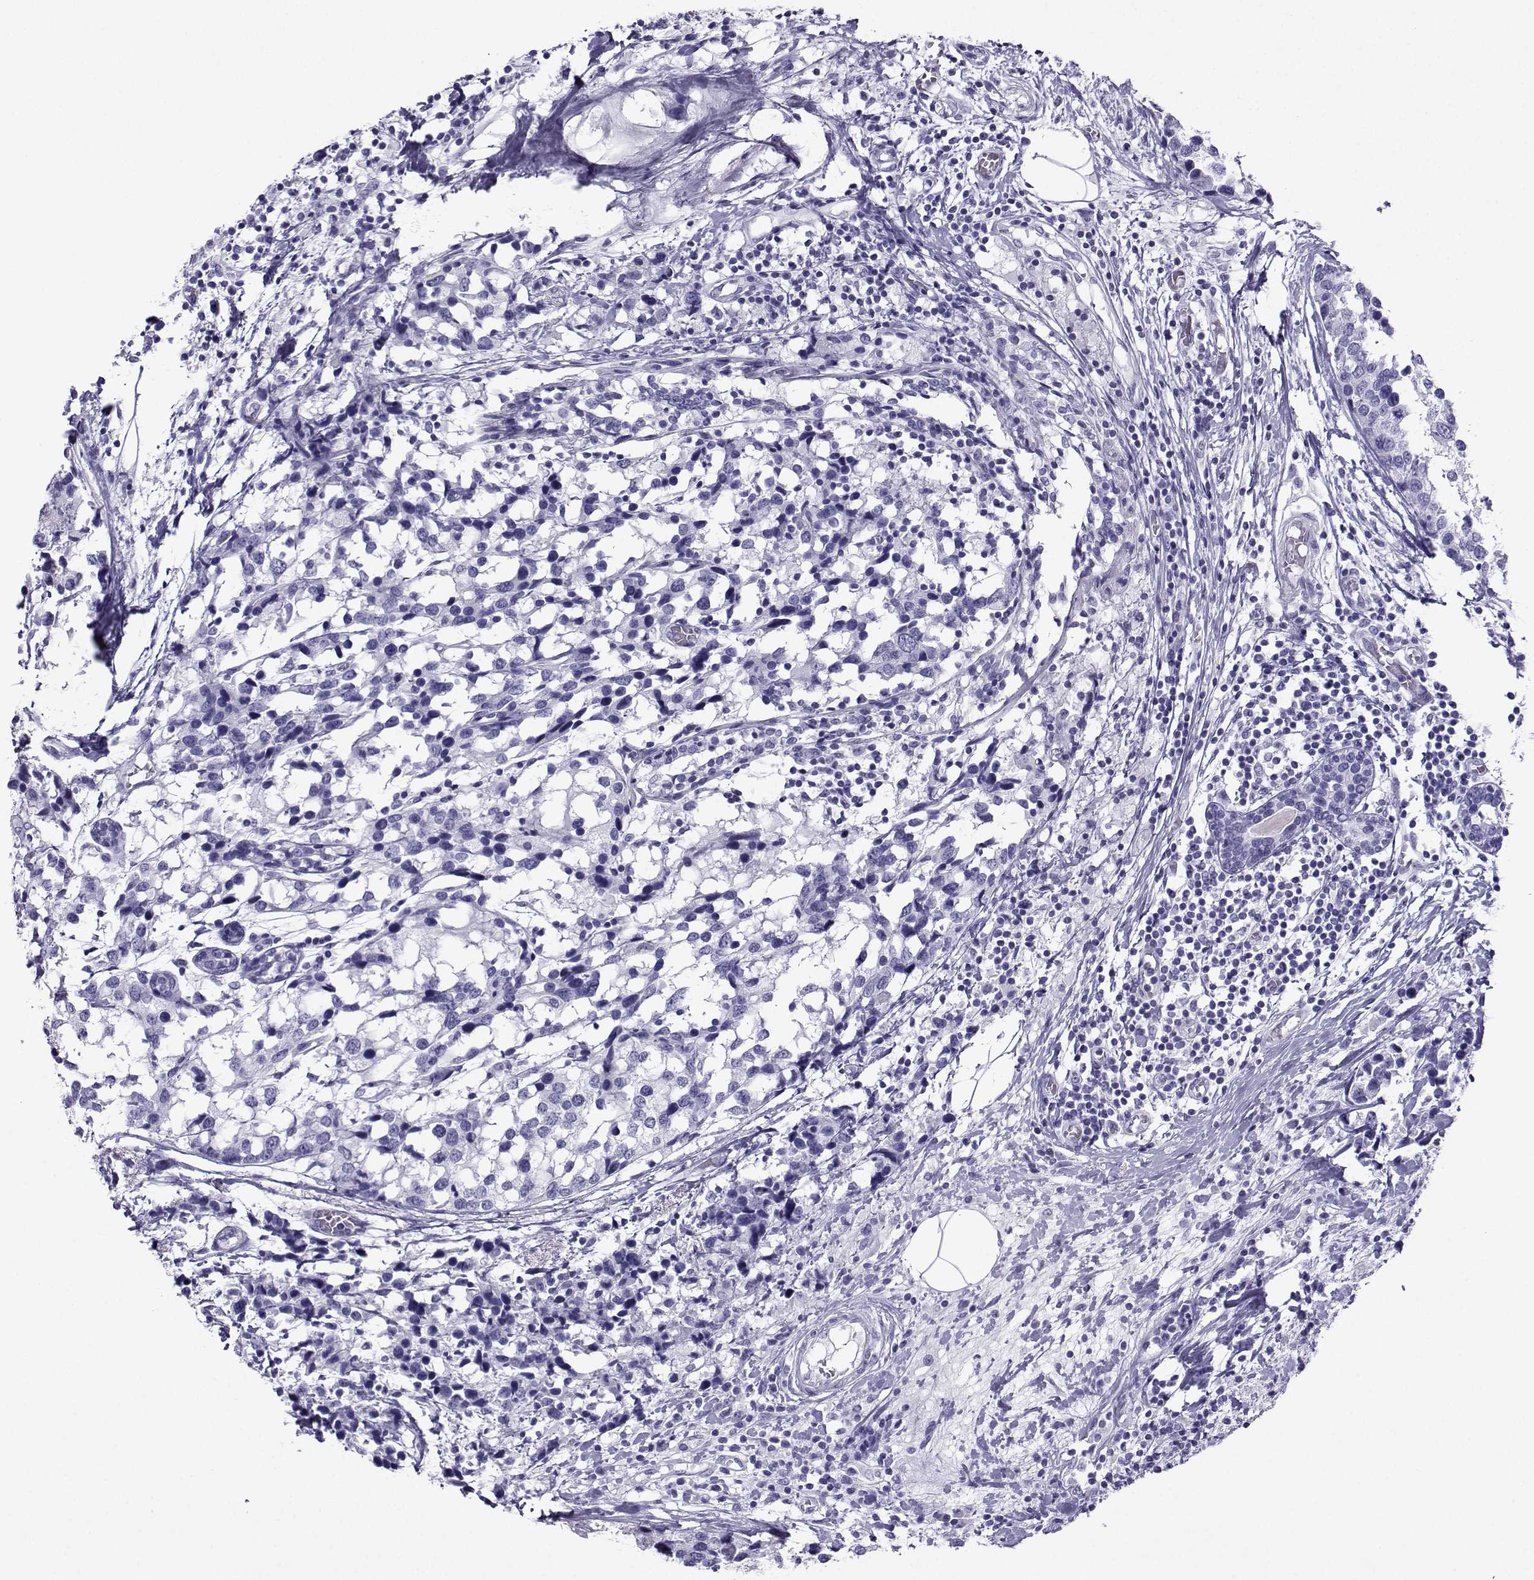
{"staining": {"intensity": "negative", "quantity": "none", "location": "none"}, "tissue": "breast cancer", "cell_type": "Tumor cells", "image_type": "cancer", "snomed": [{"axis": "morphology", "description": "Lobular carcinoma"}, {"axis": "topography", "description": "Breast"}], "caption": "A high-resolution image shows IHC staining of breast cancer, which reveals no significant staining in tumor cells.", "gene": "CRYBB1", "patient": {"sex": "female", "age": 59}}